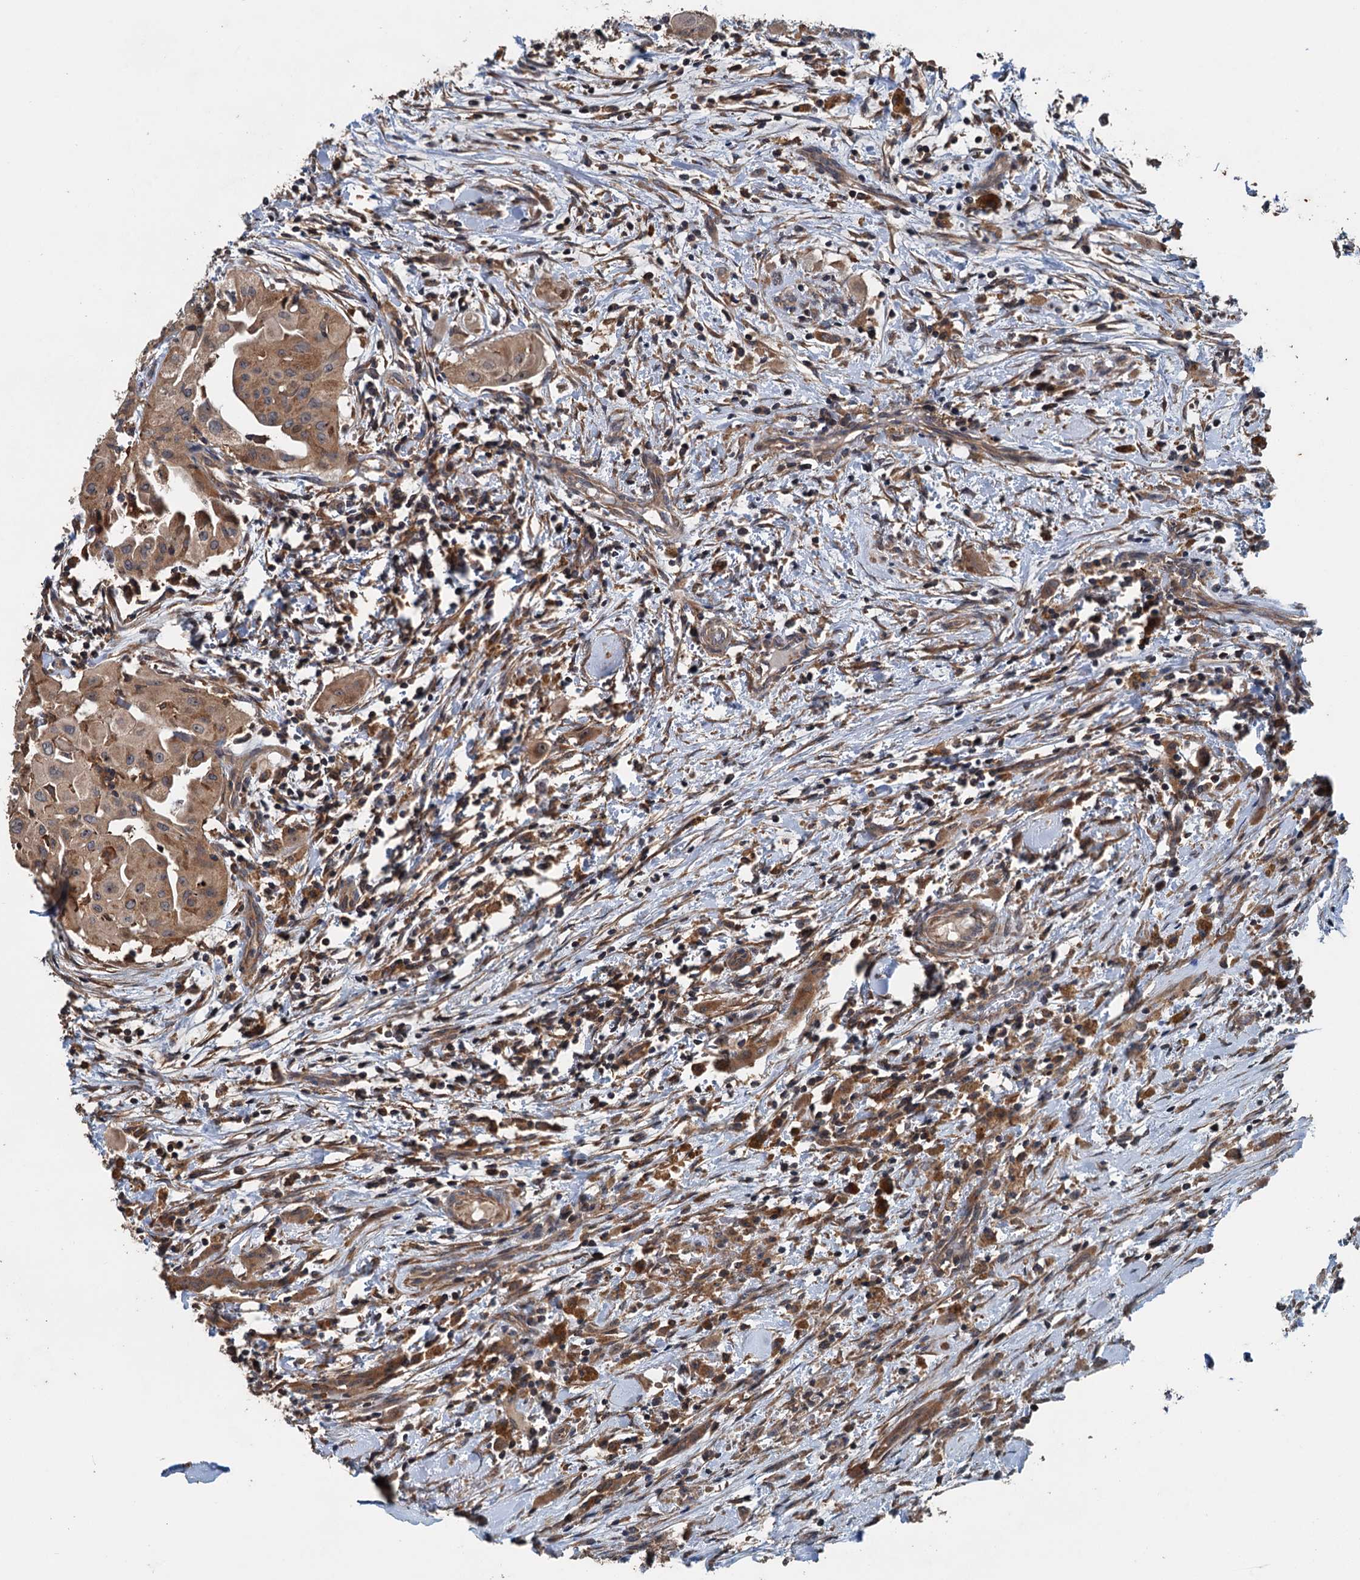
{"staining": {"intensity": "moderate", "quantity": ">75%", "location": "cytoplasmic/membranous"}, "tissue": "thyroid cancer", "cell_type": "Tumor cells", "image_type": "cancer", "snomed": [{"axis": "morphology", "description": "Papillary adenocarcinoma, NOS"}, {"axis": "topography", "description": "Thyroid gland"}], "caption": "IHC histopathology image of neoplastic tissue: thyroid cancer stained using IHC displays medium levels of moderate protein expression localized specifically in the cytoplasmic/membranous of tumor cells, appearing as a cytoplasmic/membranous brown color.", "gene": "TEDC1", "patient": {"sex": "female", "age": 59}}